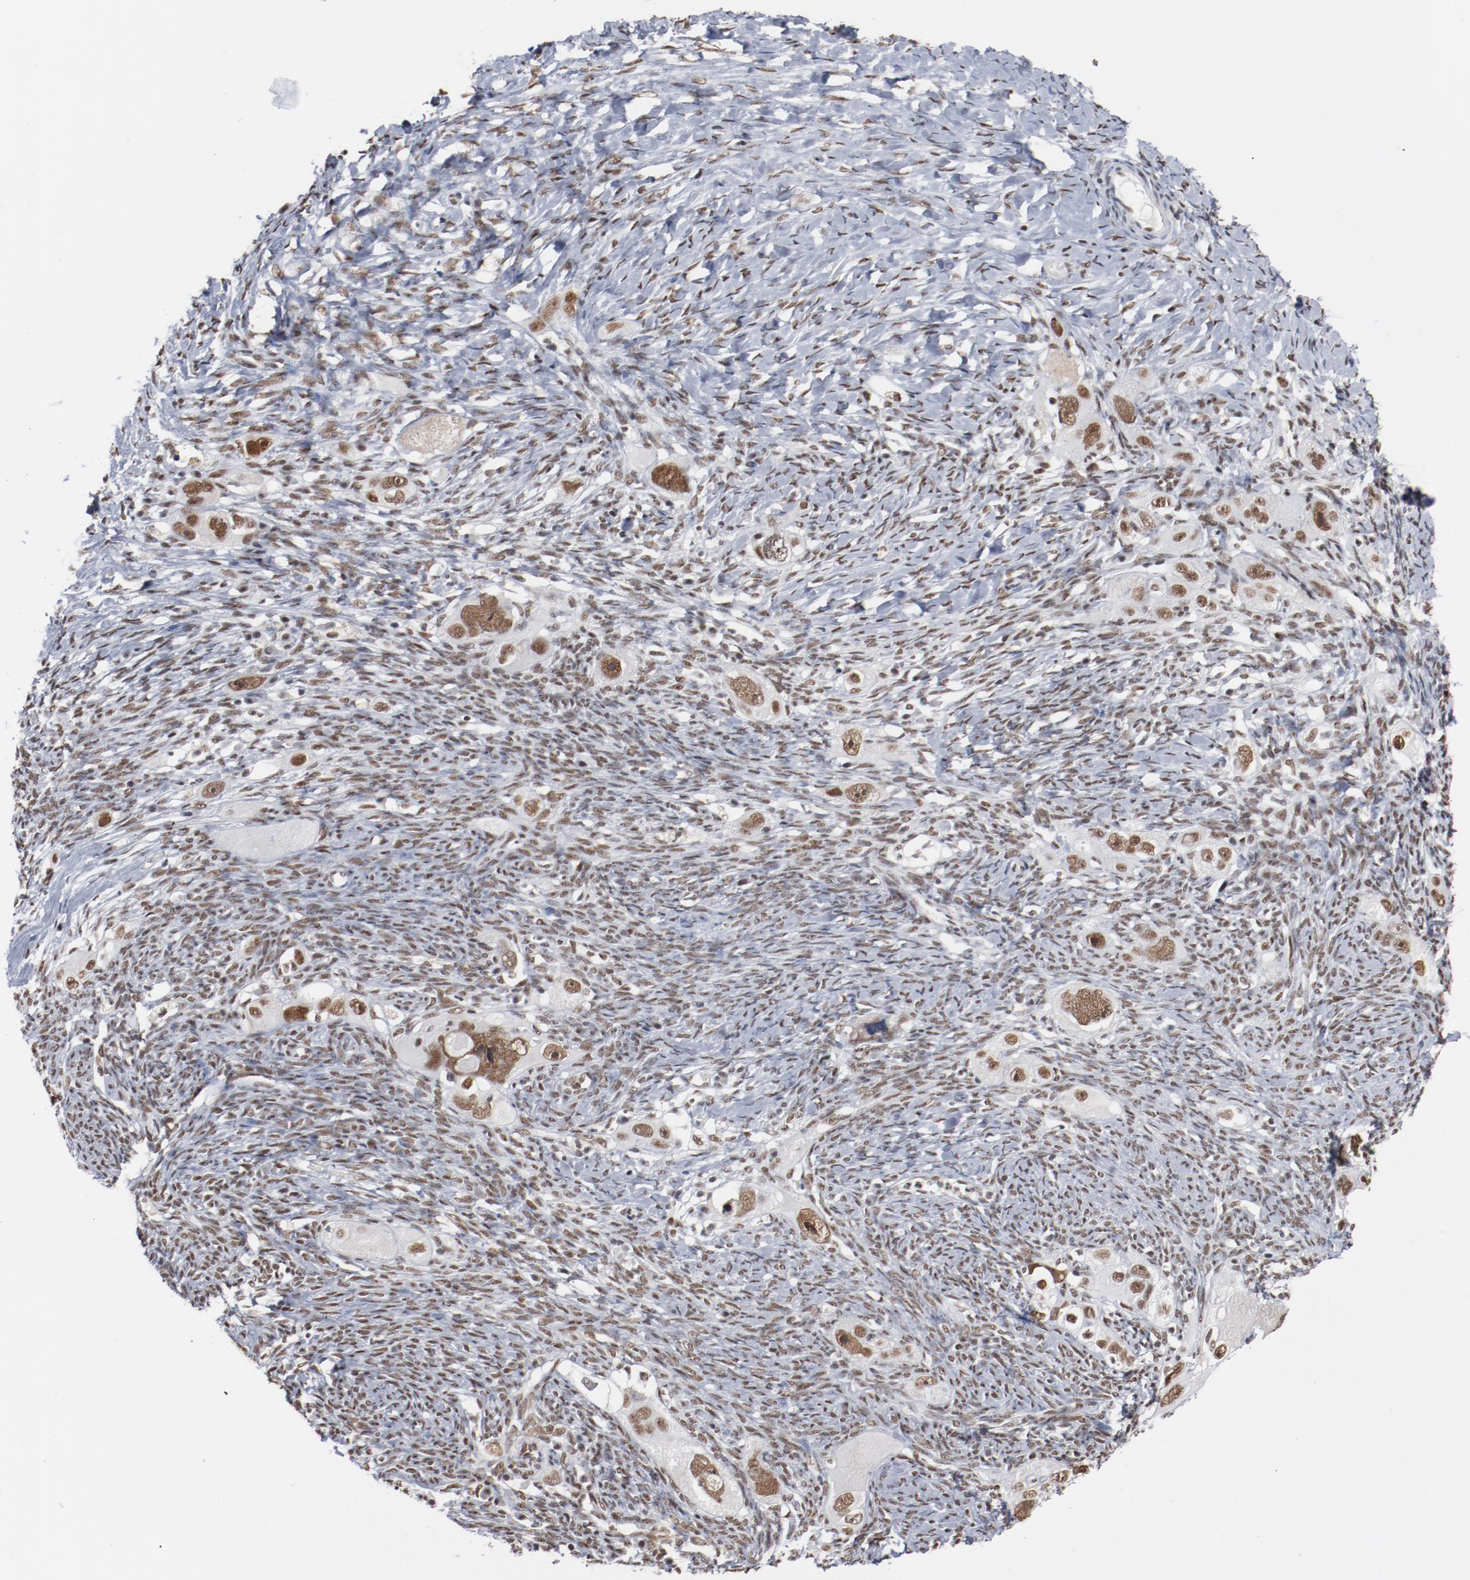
{"staining": {"intensity": "moderate", "quantity": ">75%", "location": "nuclear"}, "tissue": "ovarian cancer", "cell_type": "Tumor cells", "image_type": "cancer", "snomed": [{"axis": "morphology", "description": "Normal tissue, NOS"}, {"axis": "morphology", "description": "Cystadenocarcinoma, serous, NOS"}, {"axis": "topography", "description": "Ovary"}], "caption": "Immunohistochemistry (IHC) micrograph of neoplastic tissue: human ovarian cancer (serous cystadenocarcinoma) stained using immunohistochemistry exhibits medium levels of moderate protein expression localized specifically in the nuclear of tumor cells, appearing as a nuclear brown color.", "gene": "BUB3", "patient": {"sex": "female", "age": 62}}